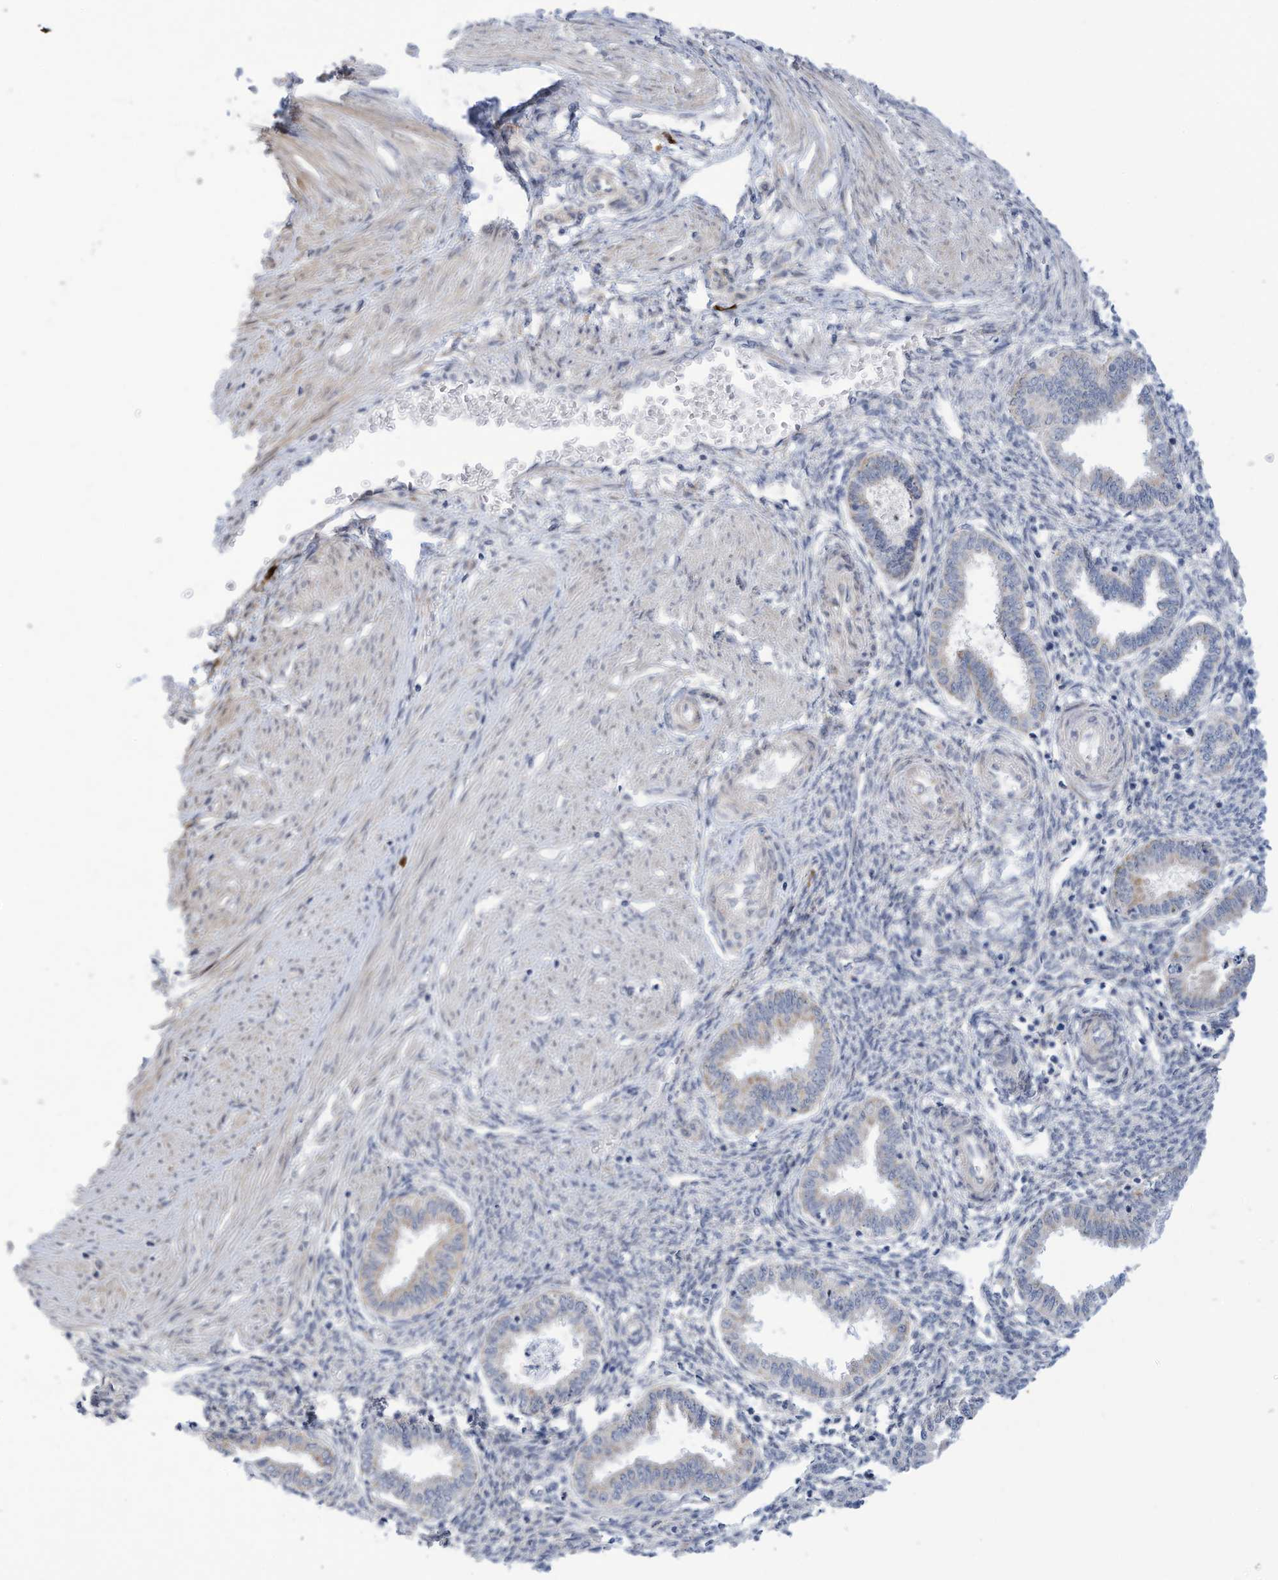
{"staining": {"intensity": "negative", "quantity": "none", "location": "none"}, "tissue": "endometrium", "cell_type": "Cells in endometrial stroma", "image_type": "normal", "snomed": [{"axis": "morphology", "description": "Normal tissue, NOS"}, {"axis": "topography", "description": "Endometrium"}], "caption": "The micrograph reveals no significant positivity in cells in endometrial stroma of endometrium.", "gene": "ZNF292", "patient": {"sex": "female", "age": 33}}